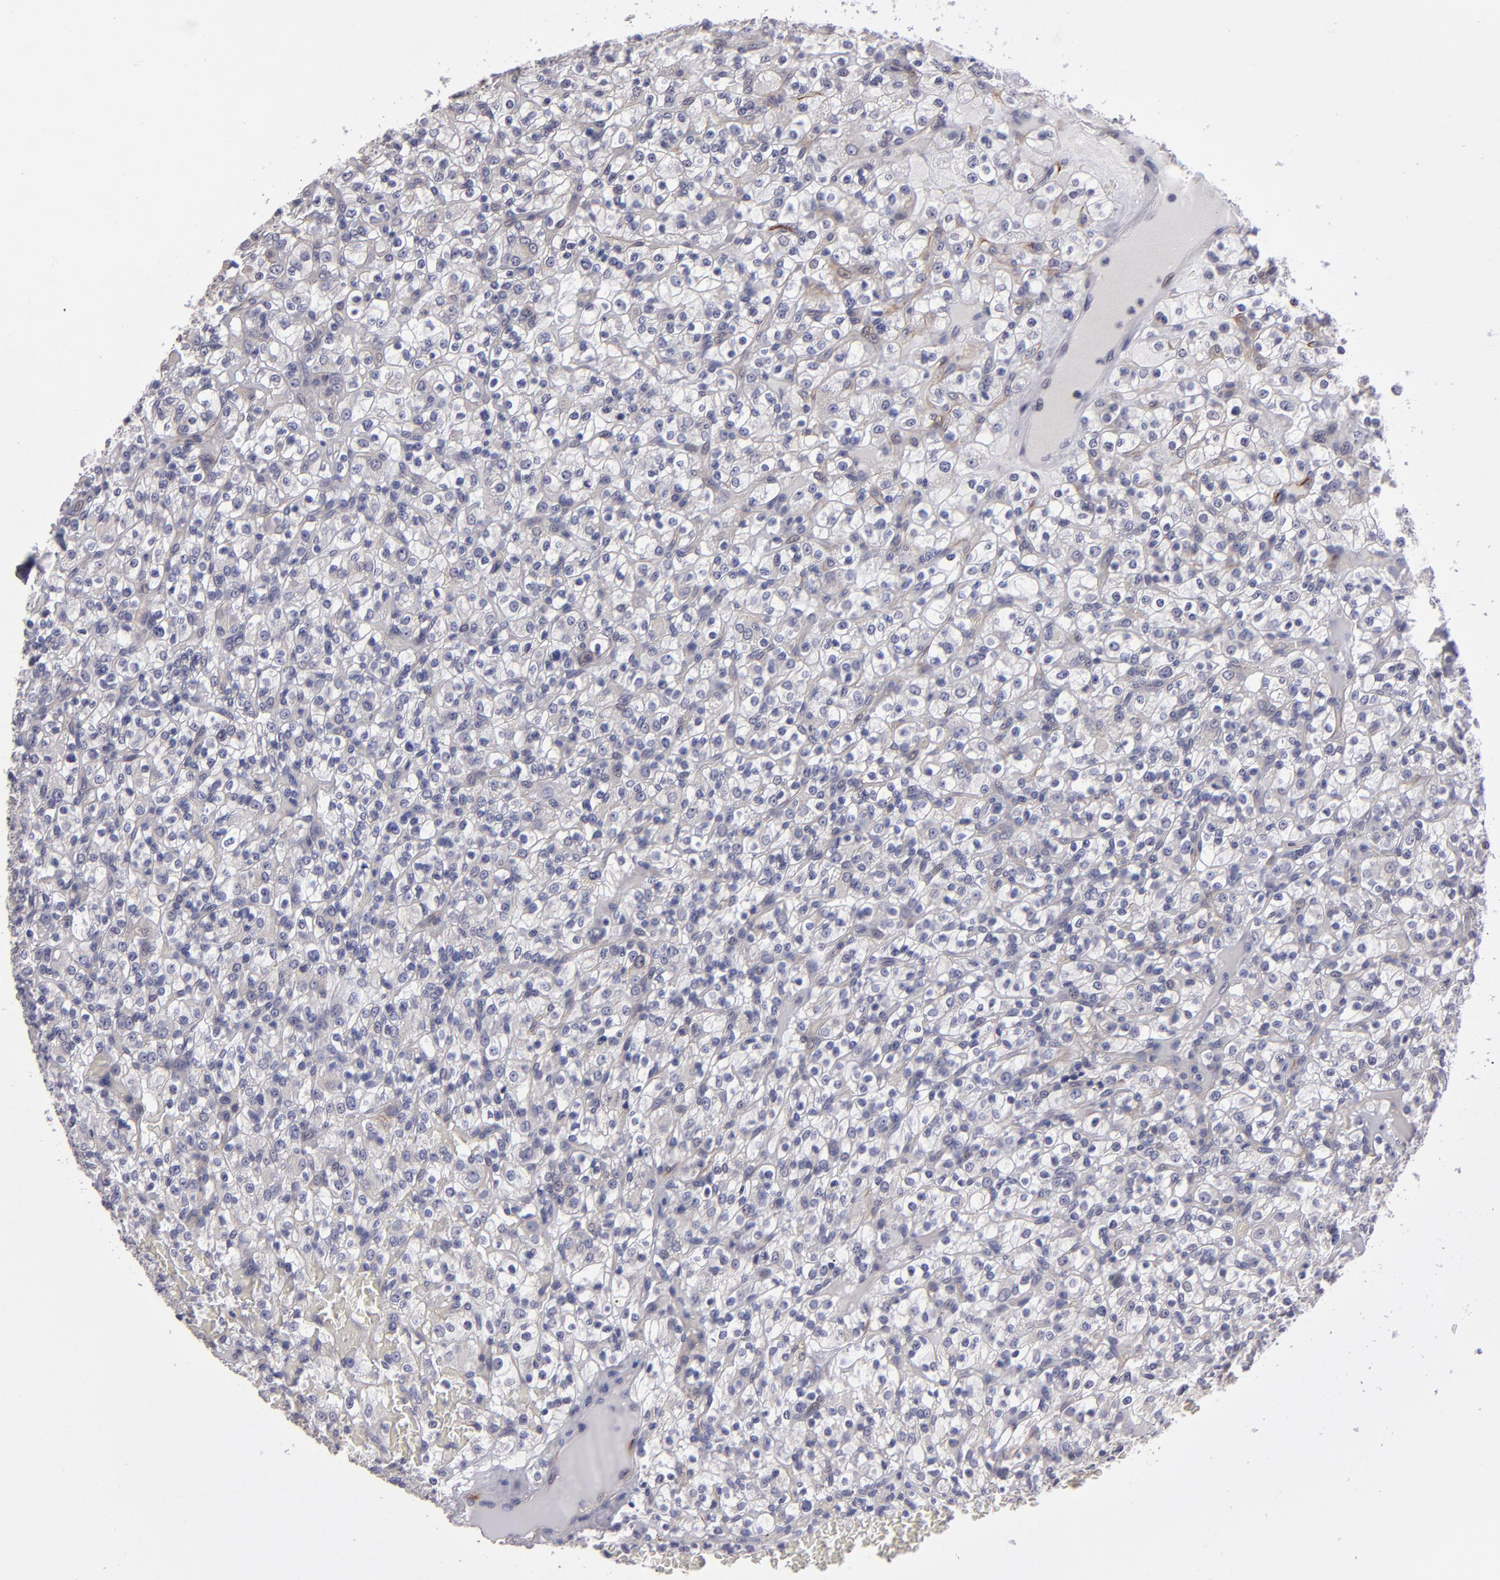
{"staining": {"intensity": "negative", "quantity": "none", "location": "none"}, "tissue": "renal cancer", "cell_type": "Tumor cells", "image_type": "cancer", "snomed": [{"axis": "morphology", "description": "Normal tissue, NOS"}, {"axis": "morphology", "description": "Adenocarcinoma, NOS"}, {"axis": "topography", "description": "Kidney"}], "caption": "The IHC image has no significant staining in tumor cells of renal cancer (adenocarcinoma) tissue.", "gene": "ZNF175", "patient": {"sex": "female", "age": 72}}